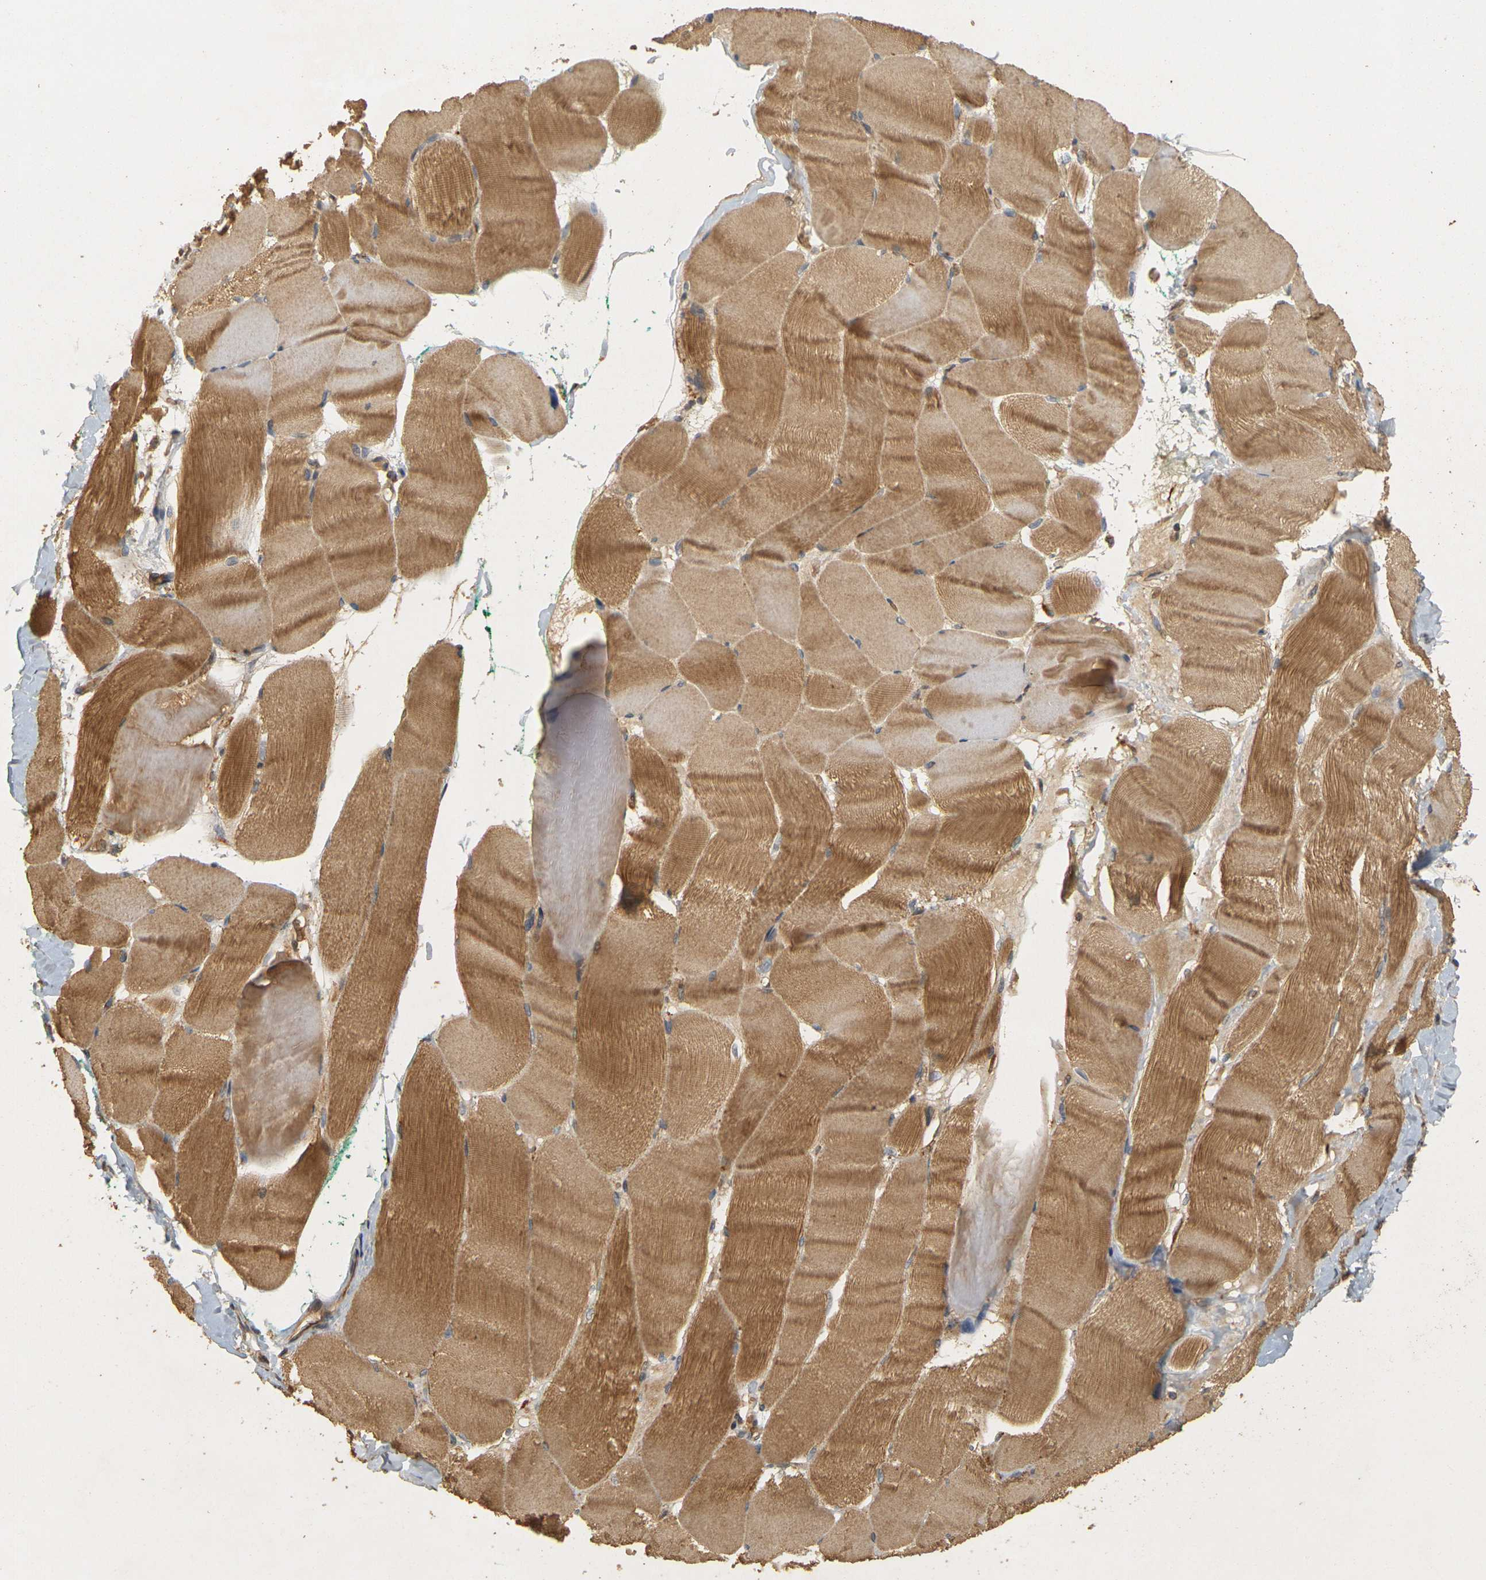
{"staining": {"intensity": "moderate", "quantity": ">75%", "location": "cytoplasmic/membranous"}, "tissue": "skeletal muscle", "cell_type": "Myocytes", "image_type": "normal", "snomed": [{"axis": "morphology", "description": "Normal tissue, NOS"}, {"axis": "morphology", "description": "Squamous cell carcinoma, NOS"}, {"axis": "topography", "description": "Skeletal muscle"}], "caption": "An image of human skeletal muscle stained for a protein exhibits moderate cytoplasmic/membranous brown staining in myocytes.", "gene": "MEGF9", "patient": {"sex": "male", "age": 51}}